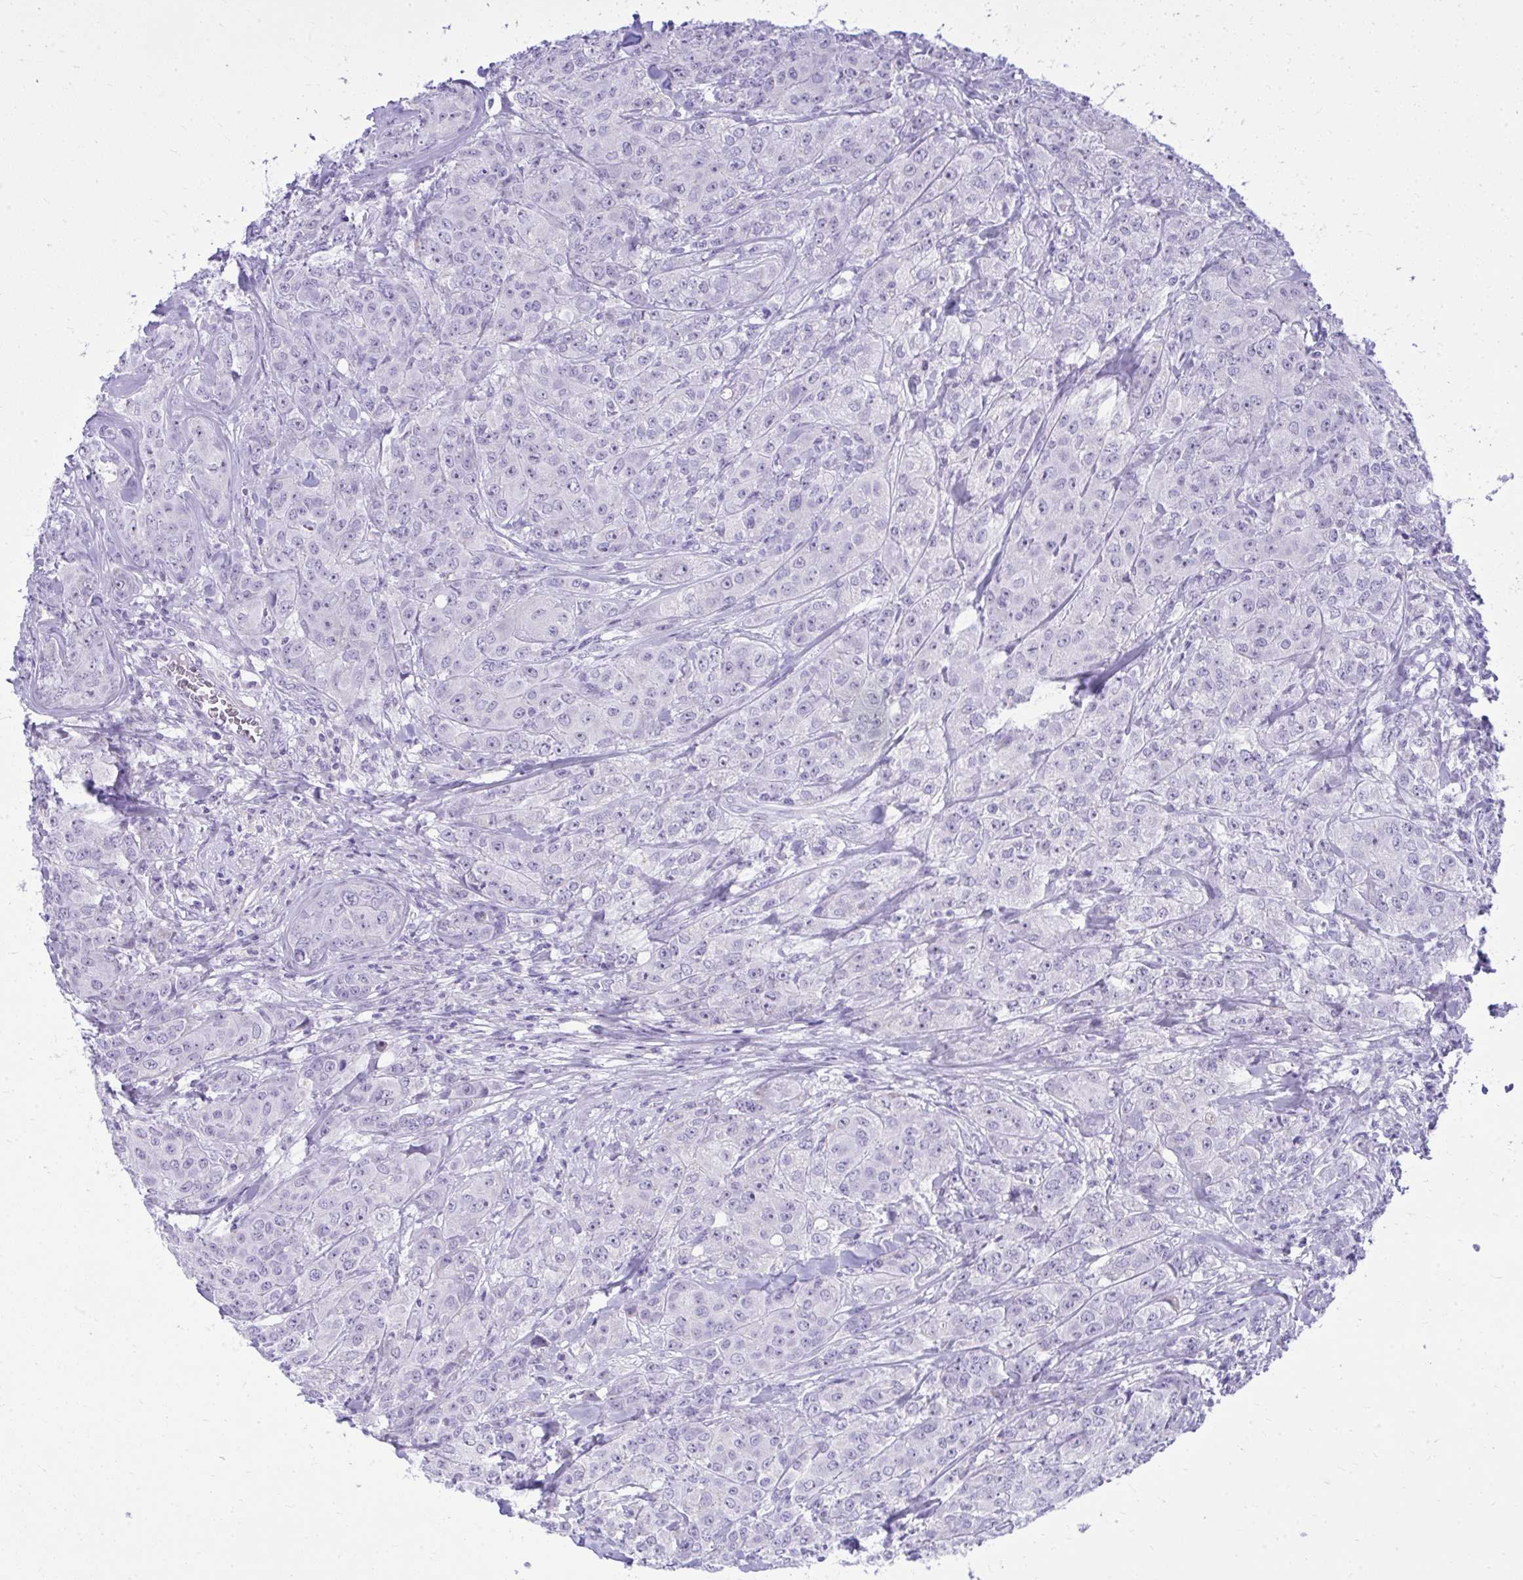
{"staining": {"intensity": "negative", "quantity": "none", "location": "none"}, "tissue": "breast cancer", "cell_type": "Tumor cells", "image_type": "cancer", "snomed": [{"axis": "morphology", "description": "Normal tissue, NOS"}, {"axis": "morphology", "description": "Duct carcinoma"}, {"axis": "topography", "description": "Breast"}], "caption": "The micrograph displays no staining of tumor cells in infiltrating ductal carcinoma (breast). (DAB immunohistochemistry (IHC), high magnification).", "gene": "RALYL", "patient": {"sex": "female", "age": 43}}